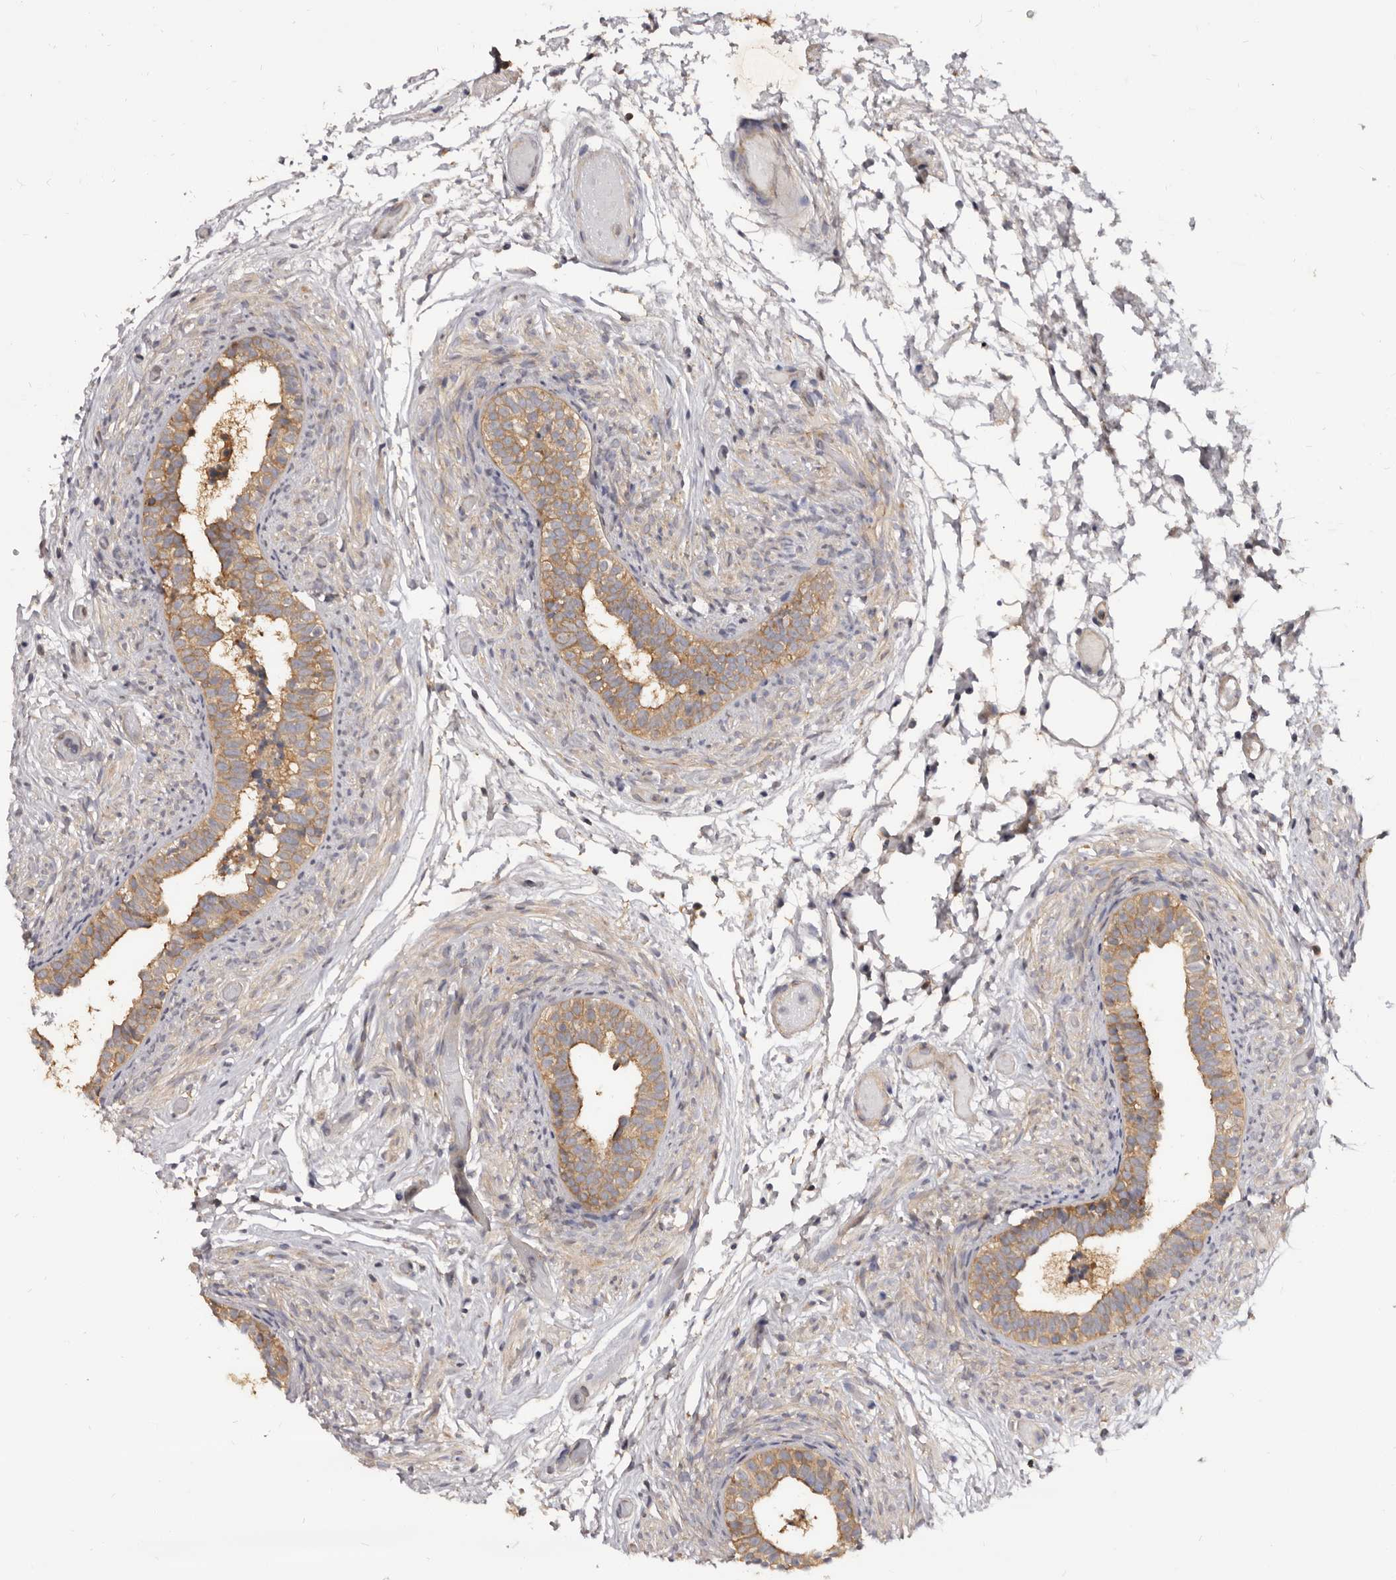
{"staining": {"intensity": "moderate", "quantity": ">75%", "location": "cytoplasmic/membranous"}, "tissue": "epididymis", "cell_type": "Glandular cells", "image_type": "normal", "snomed": [{"axis": "morphology", "description": "Normal tissue, NOS"}, {"axis": "topography", "description": "Epididymis"}], "caption": "Immunohistochemical staining of benign human epididymis displays medium levels of moderate cytoplasmic/membranous staining in about >75% of glandular cells.", "gene": "ADAMTS20", "patient": {"sex": "male", "age": 5}}